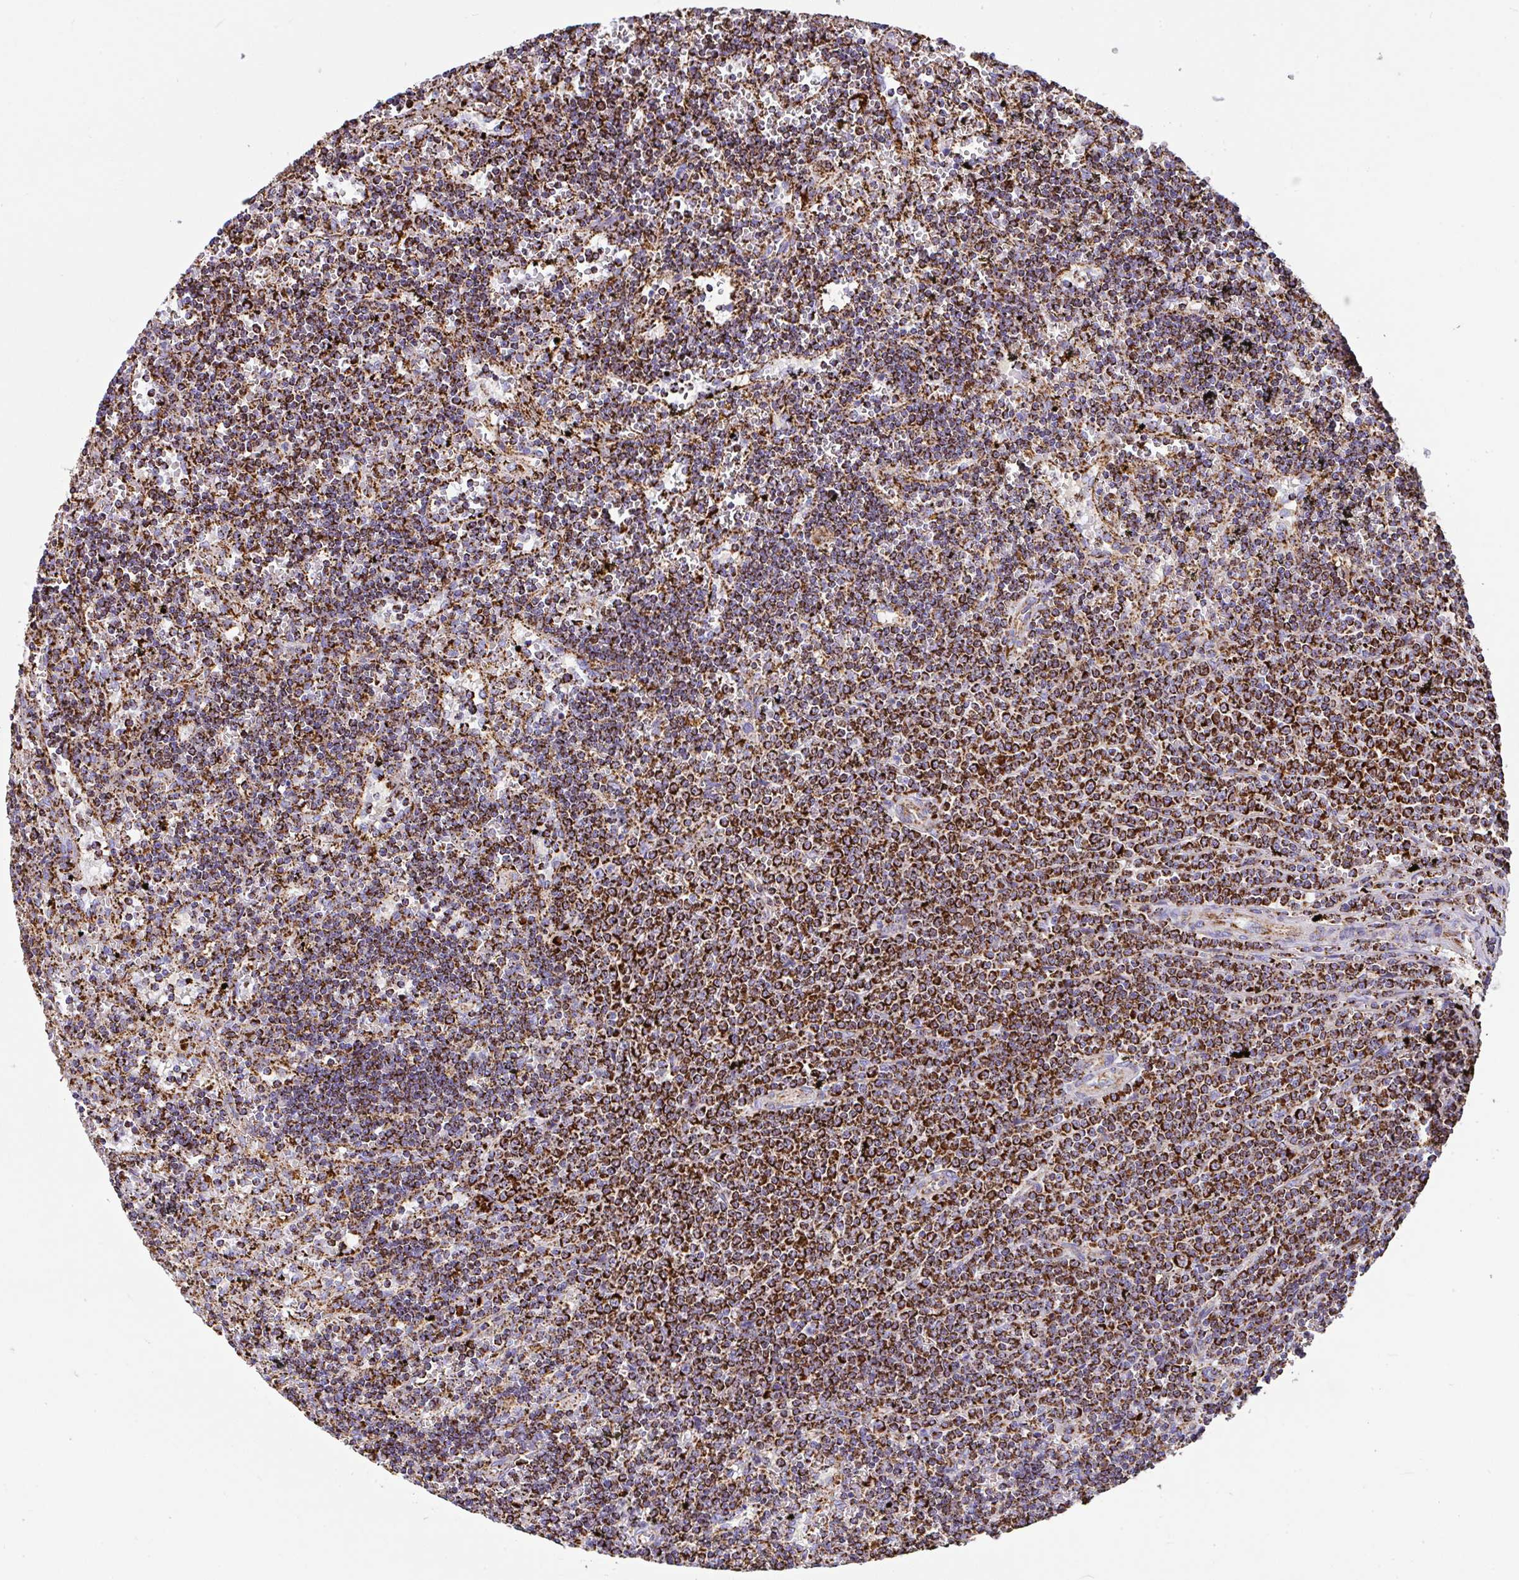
{"staining": {"intensity": "strong", "quantity": ">75%", "location": "cytoplasmic/membranous"}, "tissue": "lymphoma", "cell_type": "Tumor cells", "image_type": "cancer", "snomed": [{"axis": "morphology", "description": "Malignant lymphoma, non-Hodgkin's type, Low grade"}, {"axis": "topography", "description": "Spleen"}], "caption": "Protein positivity by IHC demonstrates strong cytoplasmic/membranous staining in approximately >75% of tumor cells in lymphoma.", "gene": "ANKRD33B", "patient": {"sex": "male", "age": 60}}